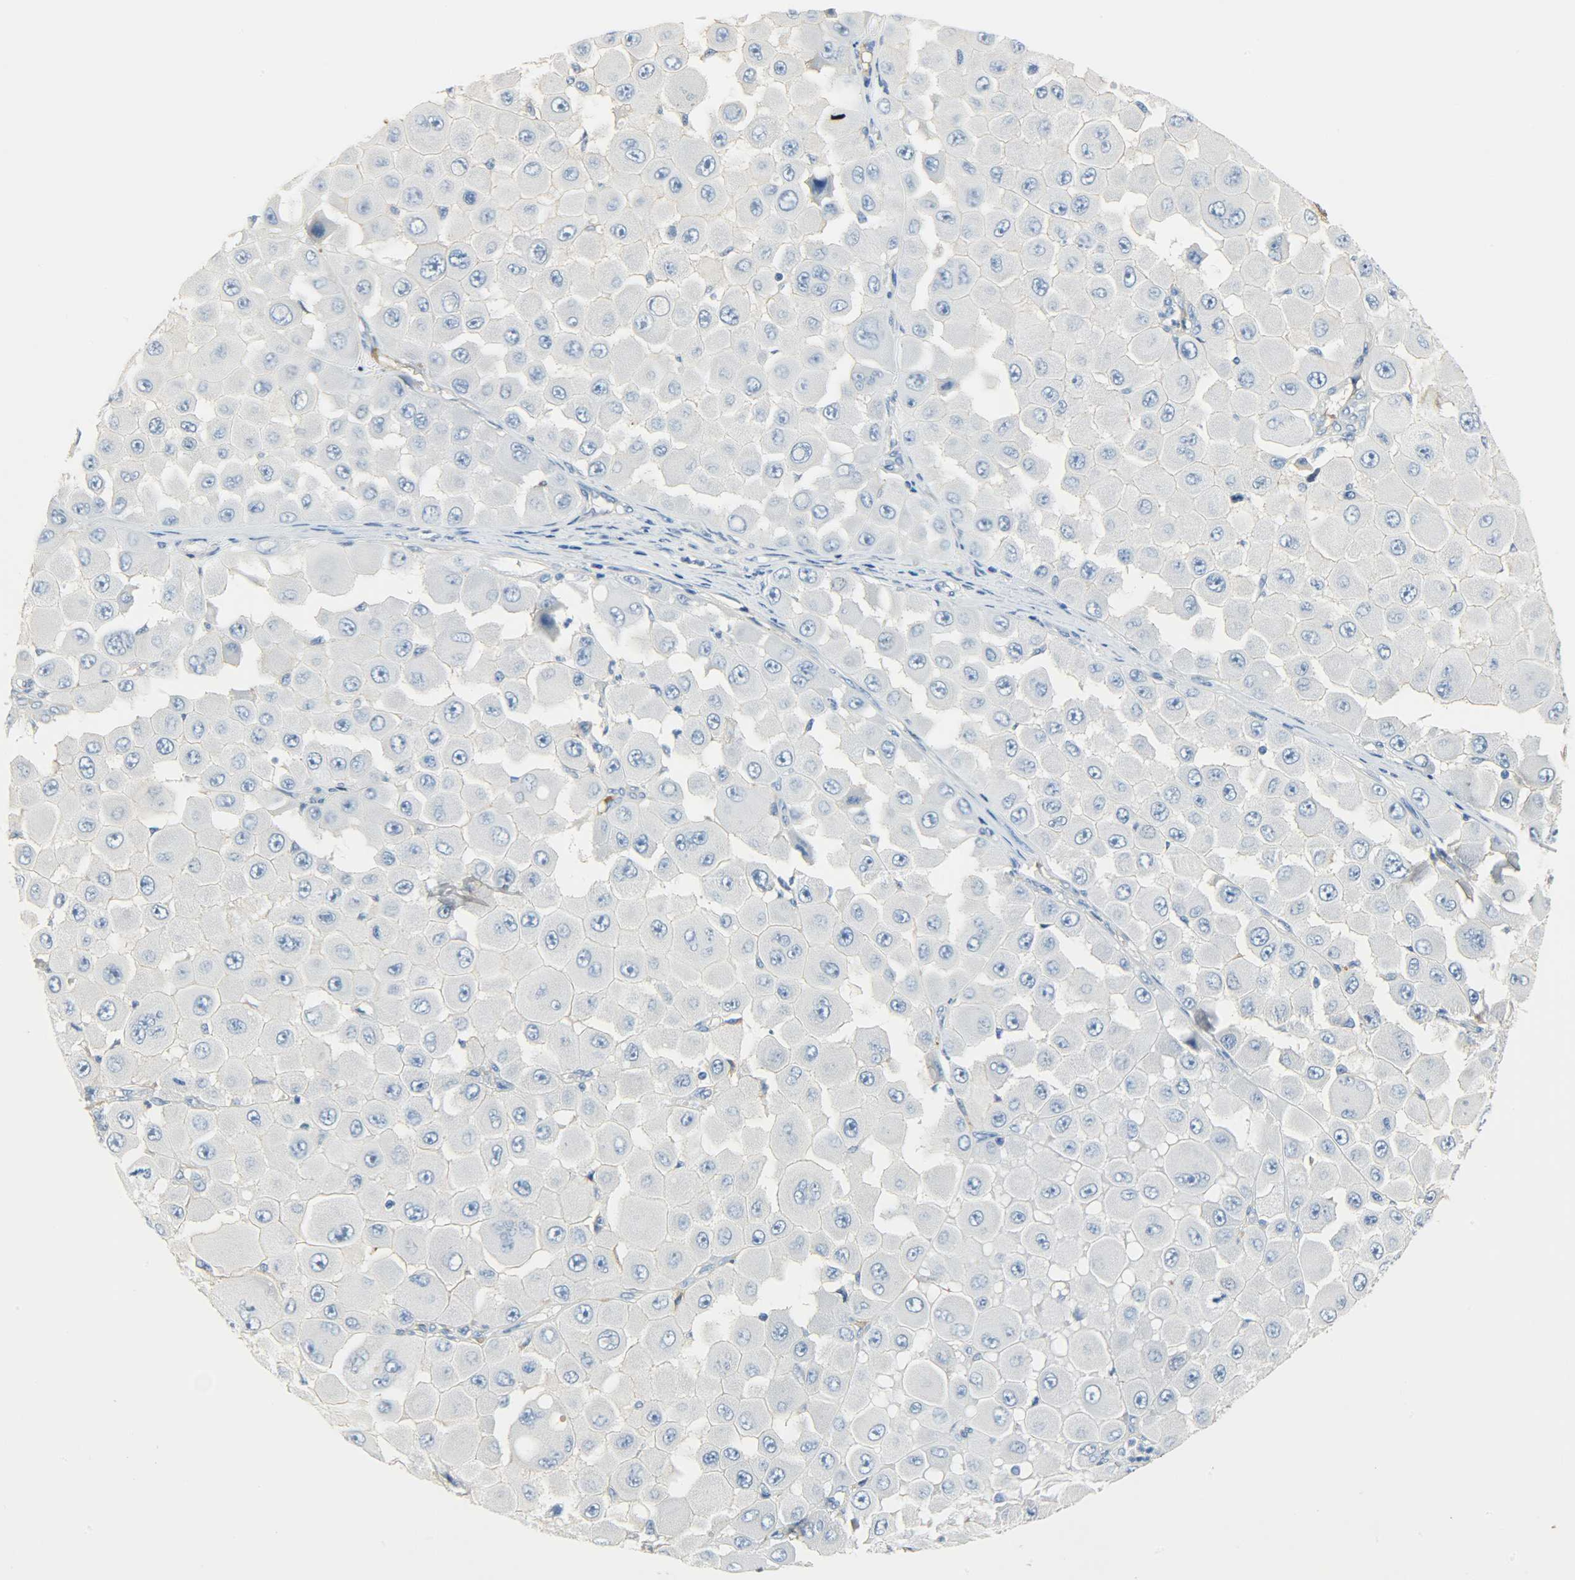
{"staining": {"intensity": "negative", "quantity": "none", "location": "none"}, "tissue": "melanoma", "cell_type": "Tumor cells", "image_type": "cancer", "snomed": [{"axis": "morphology", "description": "Malignant melanoma, NOS"}, {"axis": "topography", "description": "Skin"}], "caption": "Tumor cells show no significant protein positivity in melanoma.", "gene": "CRP", "patient": {"sex": "female", "age": 81}}